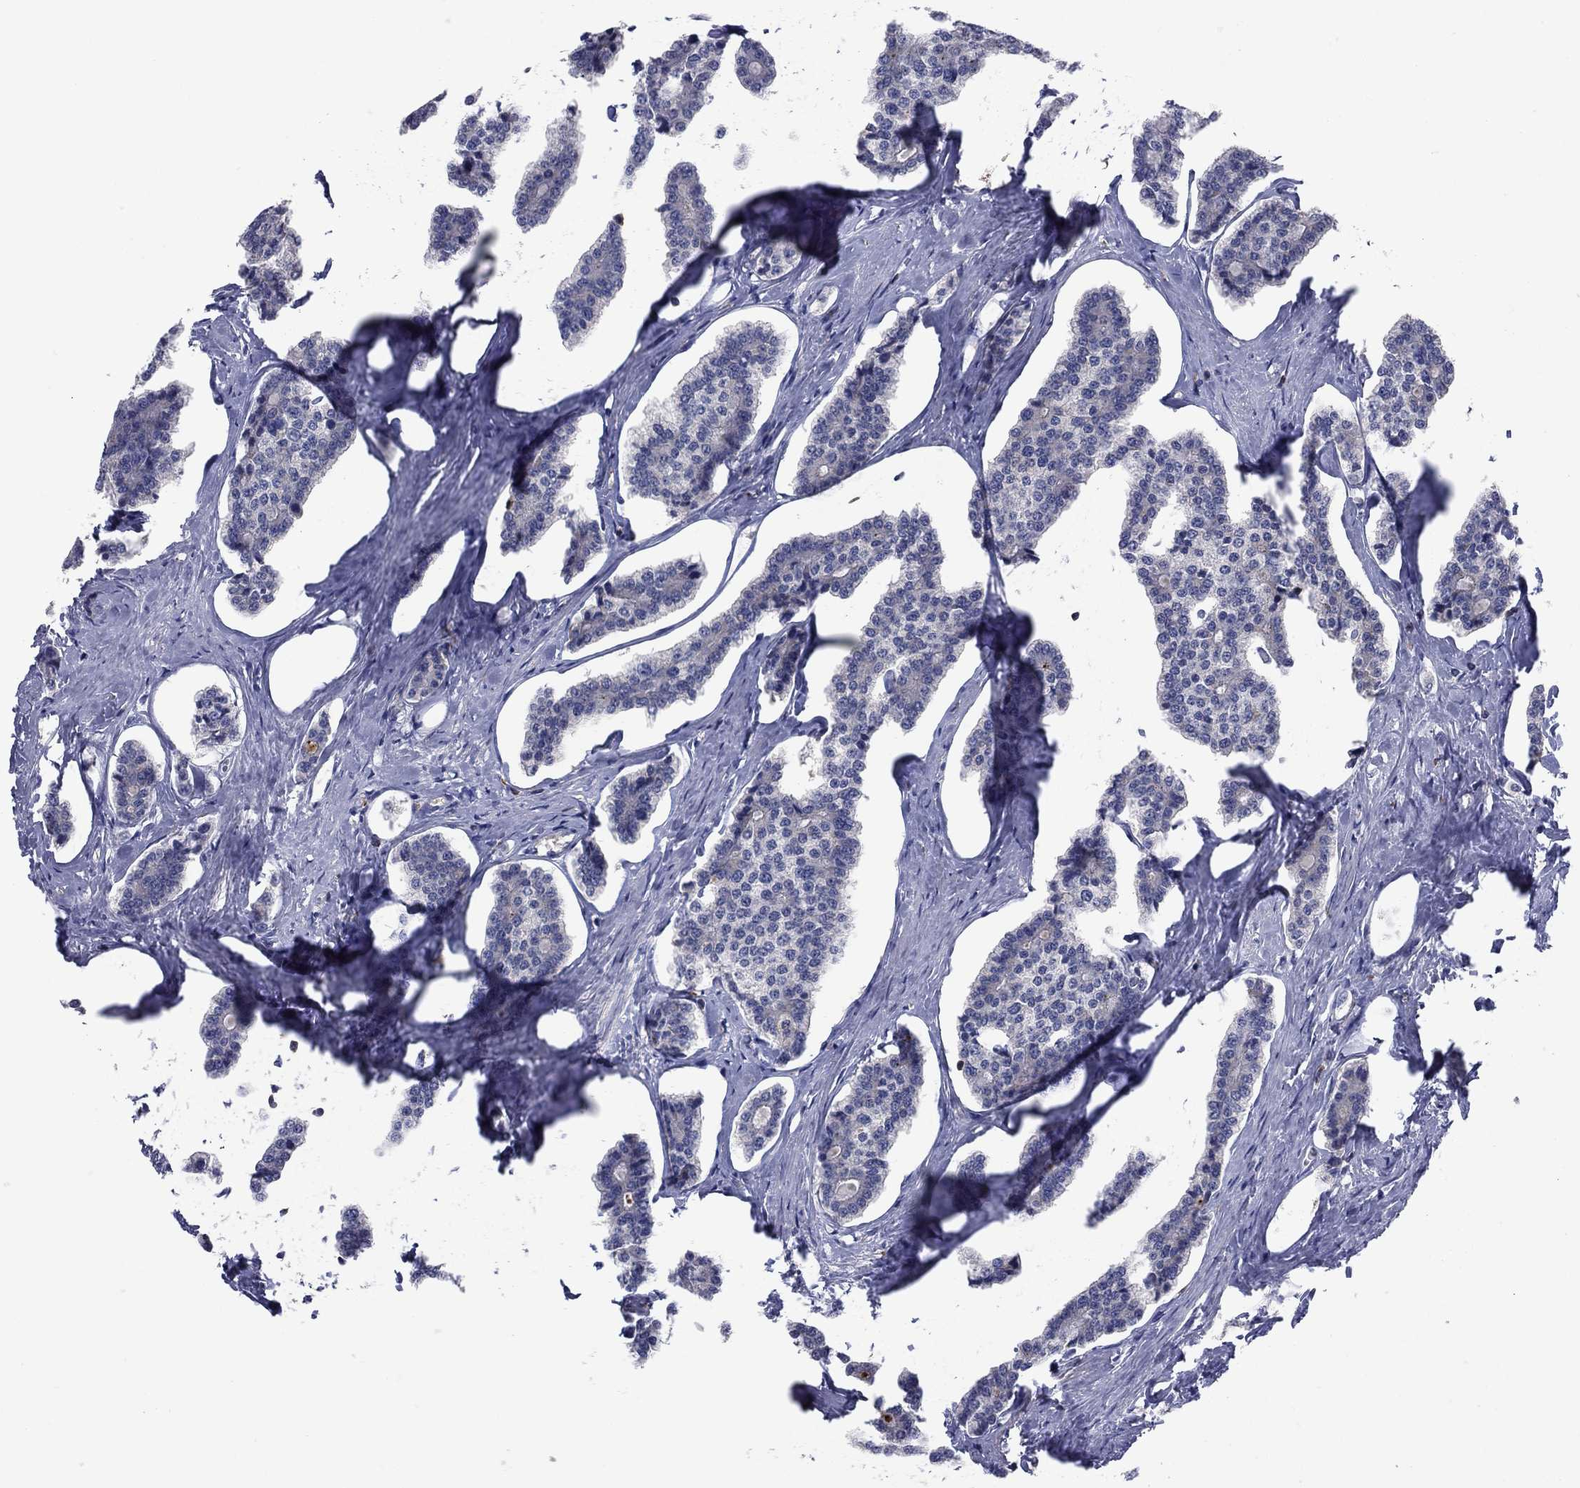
{"staining": {"intensity": "negative", "quantity": "none", "location": "none"}, "tissue": "carcinoid", "cell_type": "Tumor cells", "image_type": "cancer", "snomed": [{"axis": "morphology", "description": "Carcinoid, malignant, NOS"}, {"axis": "topography", "description": "Small intestine"}], "caption": "A high-resolution micrograph shows IHC staining of carcinoid, which exhibits no significant expression in tumor cells.", "gene": "PVR", "patient": {"sex": "female", "age": 65}}